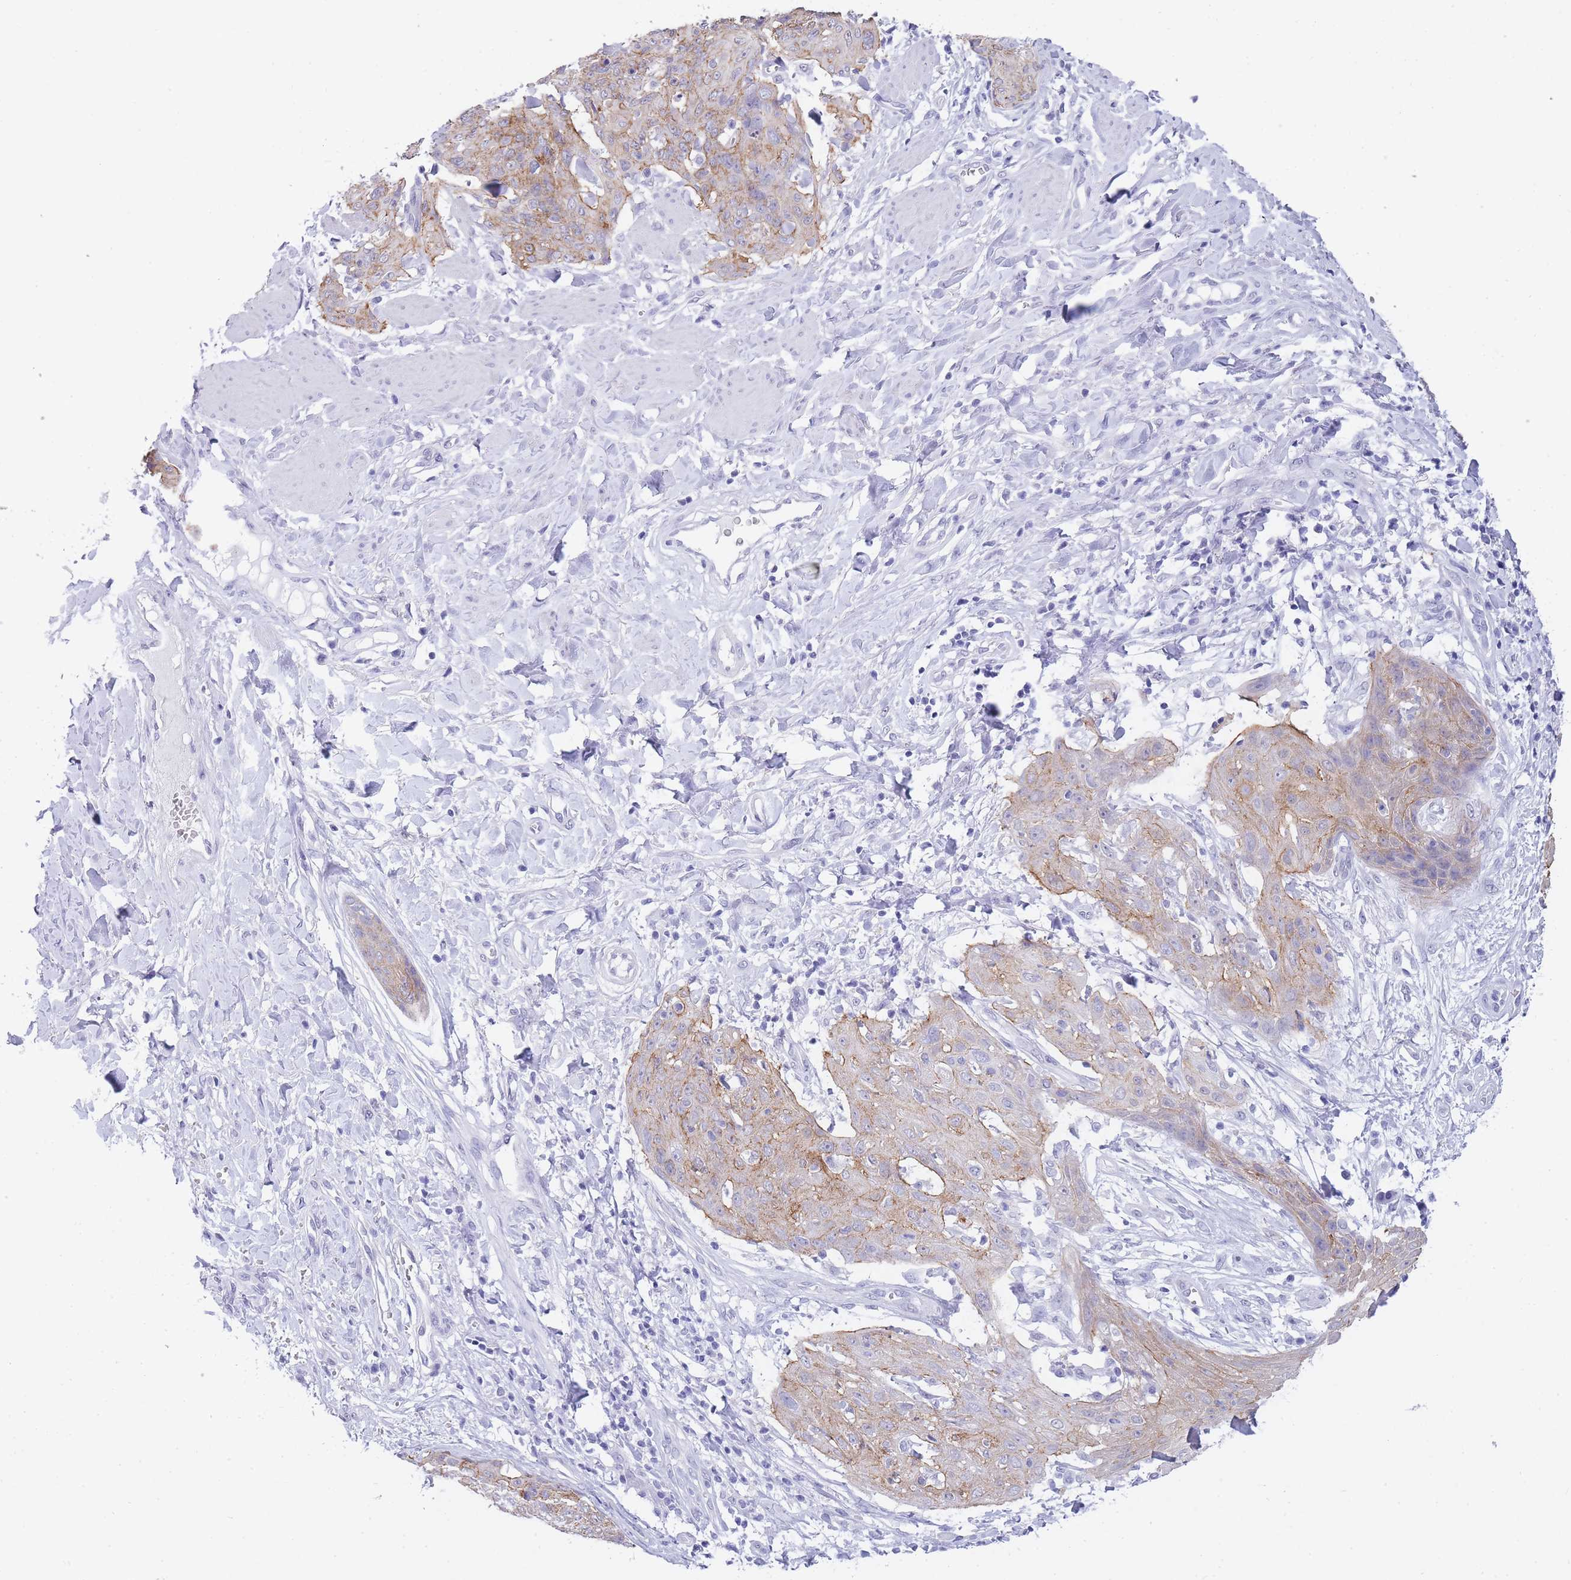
{"staining": {"intensity": "strong", "quantity": "25%-75%", "location": "cytoplasmic/membranous"}, "tissue": "skin cancer", "cell_type": "Tumor cells", "image_type": "cancer", "snomed": [{"axis": "morphology", "description": "Squamous cell carcinoma, NOS"}, {"axis": "topography", "description": "Skin"}, {"axis": "topography", "description": "Vulva"}], "caption": "Protein expression by IHC reveals strong cytoplasmic/membranous expression in about 25%-75% of tumor cells in squamous cell carcinoma (skin).", "gene": "FRAT2", "patient": {"sex": "female", "age": 85}}